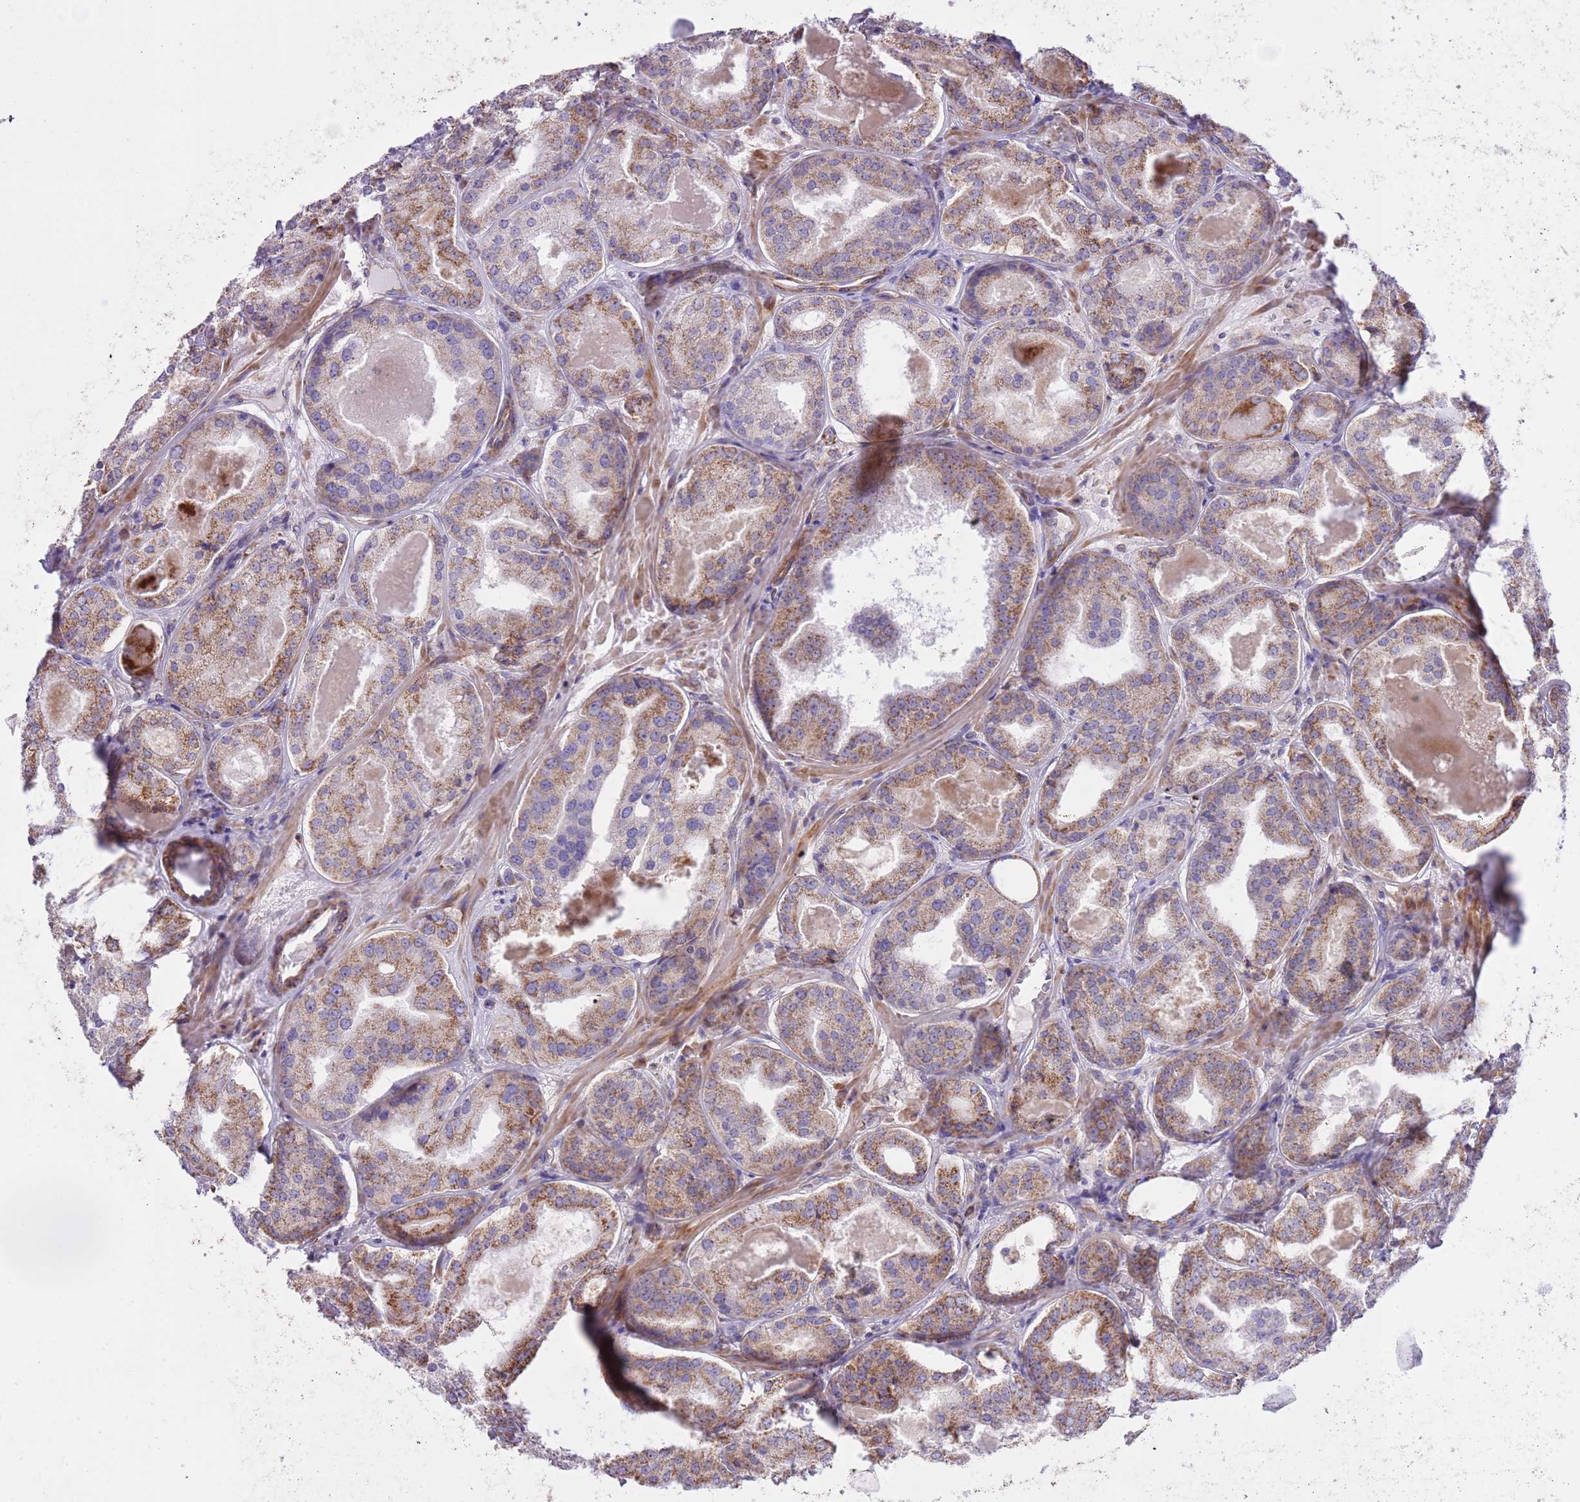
{"staining": {"intensity": "moderate", "quantity": "25%-75%", "location": "cytoplasmic/membranous"}, "tissue": "prostate cancer", "cell_type": "Tumor cells", "image_type": "cancer", "snomed": [{"axis": "morphology", "description": "Adenocarcinoma, High grade"}, {"axis": "topography", "description": "Prostate"}], "caption": "Immunohistochemistry image of human prostate high-grade adenocarcinoma stained for a protein (brown), which shows medium levels of moderate cytoplasmic/membranous positivity in about 25%-75% of tumor cells.", "gene": "SS18L2", "patient": {"sex": "male", "age": 63}}